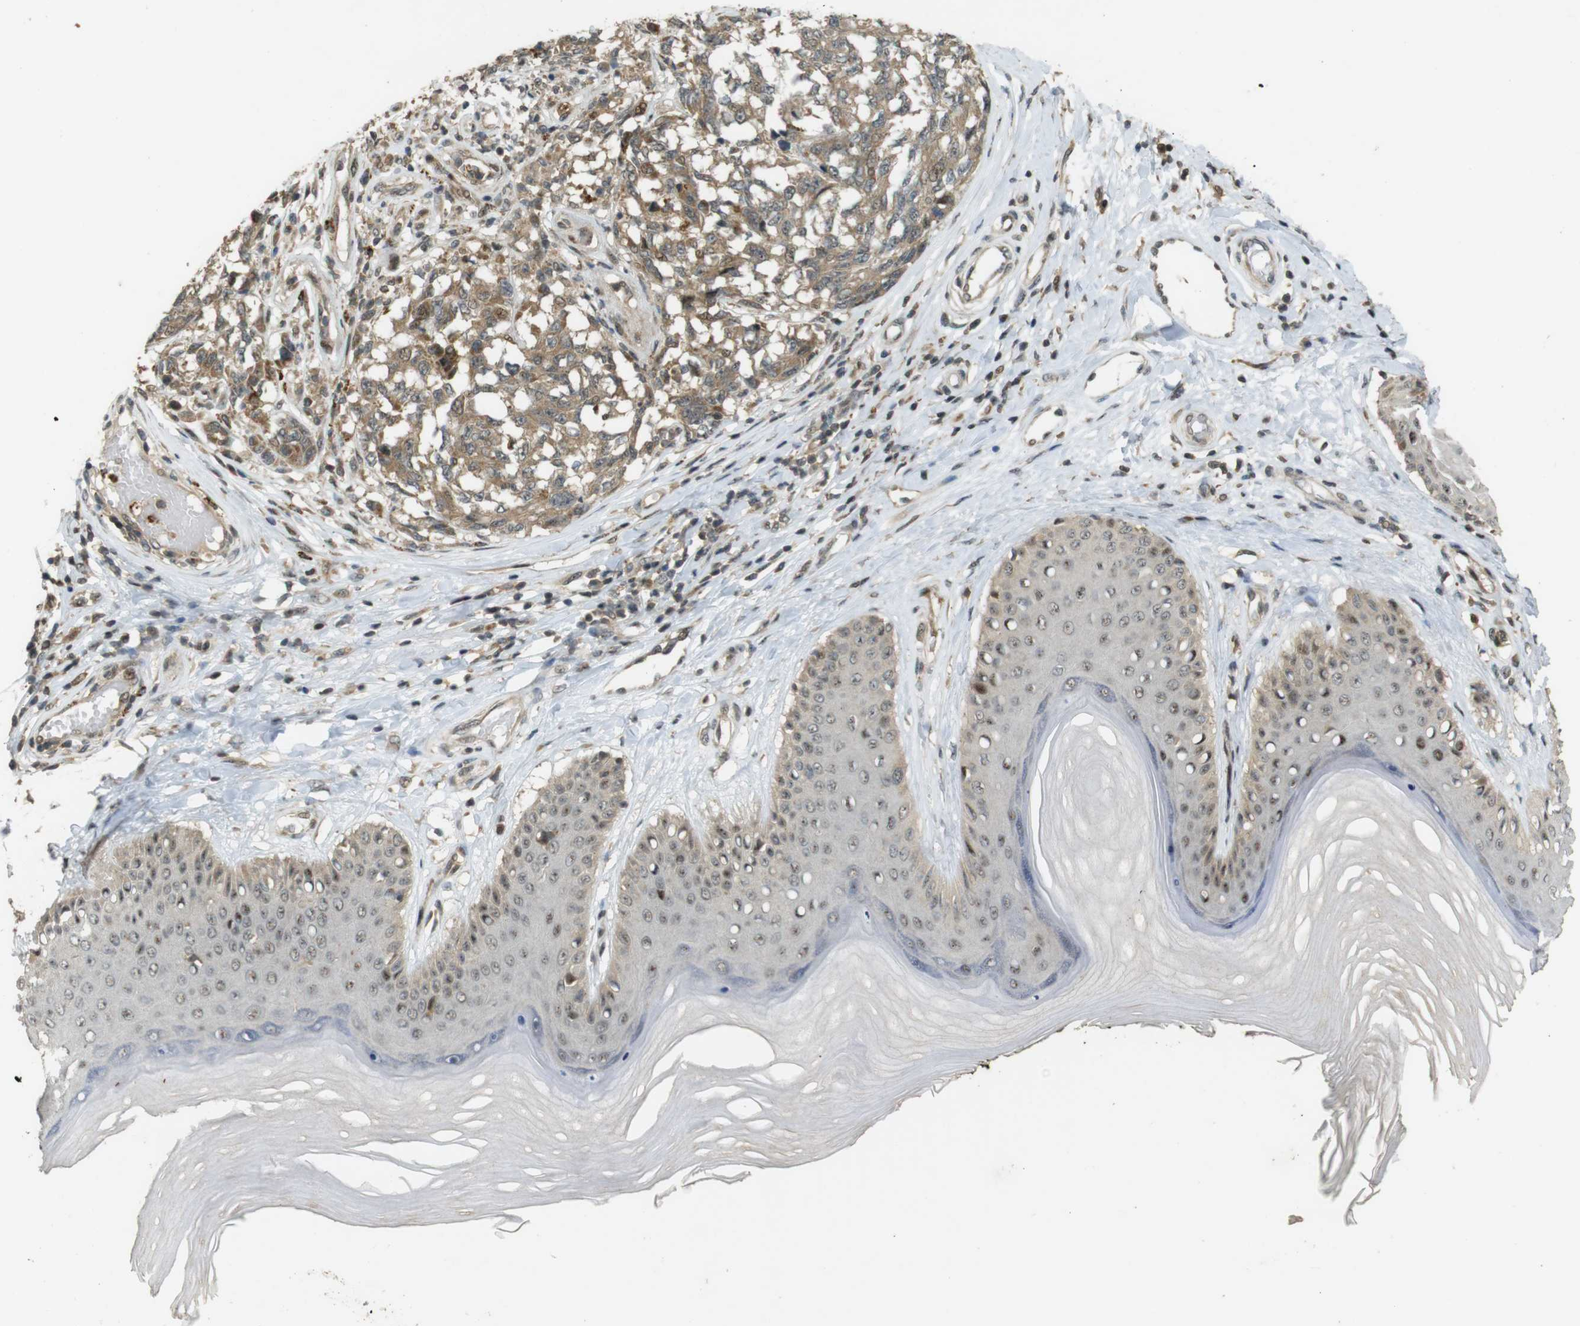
{"staining": {"intensity": "moderate", "quantity": ">75%", "location": "cytoplasmic/membranous"}, "tissue": "melanoma", "cell_type": "Tumor cells", "image_type": "cancer", "snomed": [{"axis": "morphology", "description": "Malignant melanoma, NOS"}, {"axis": "topography", "description": "Skin"}], "caption": "A micrograph showing moderate cytoplasmic/membranous expression in about >75% of tumor cells in melanoma, as visualized by brown immunohistochemical staining.", "gene": "TMX3", "patient": {"sex": "female", "age": 64}}